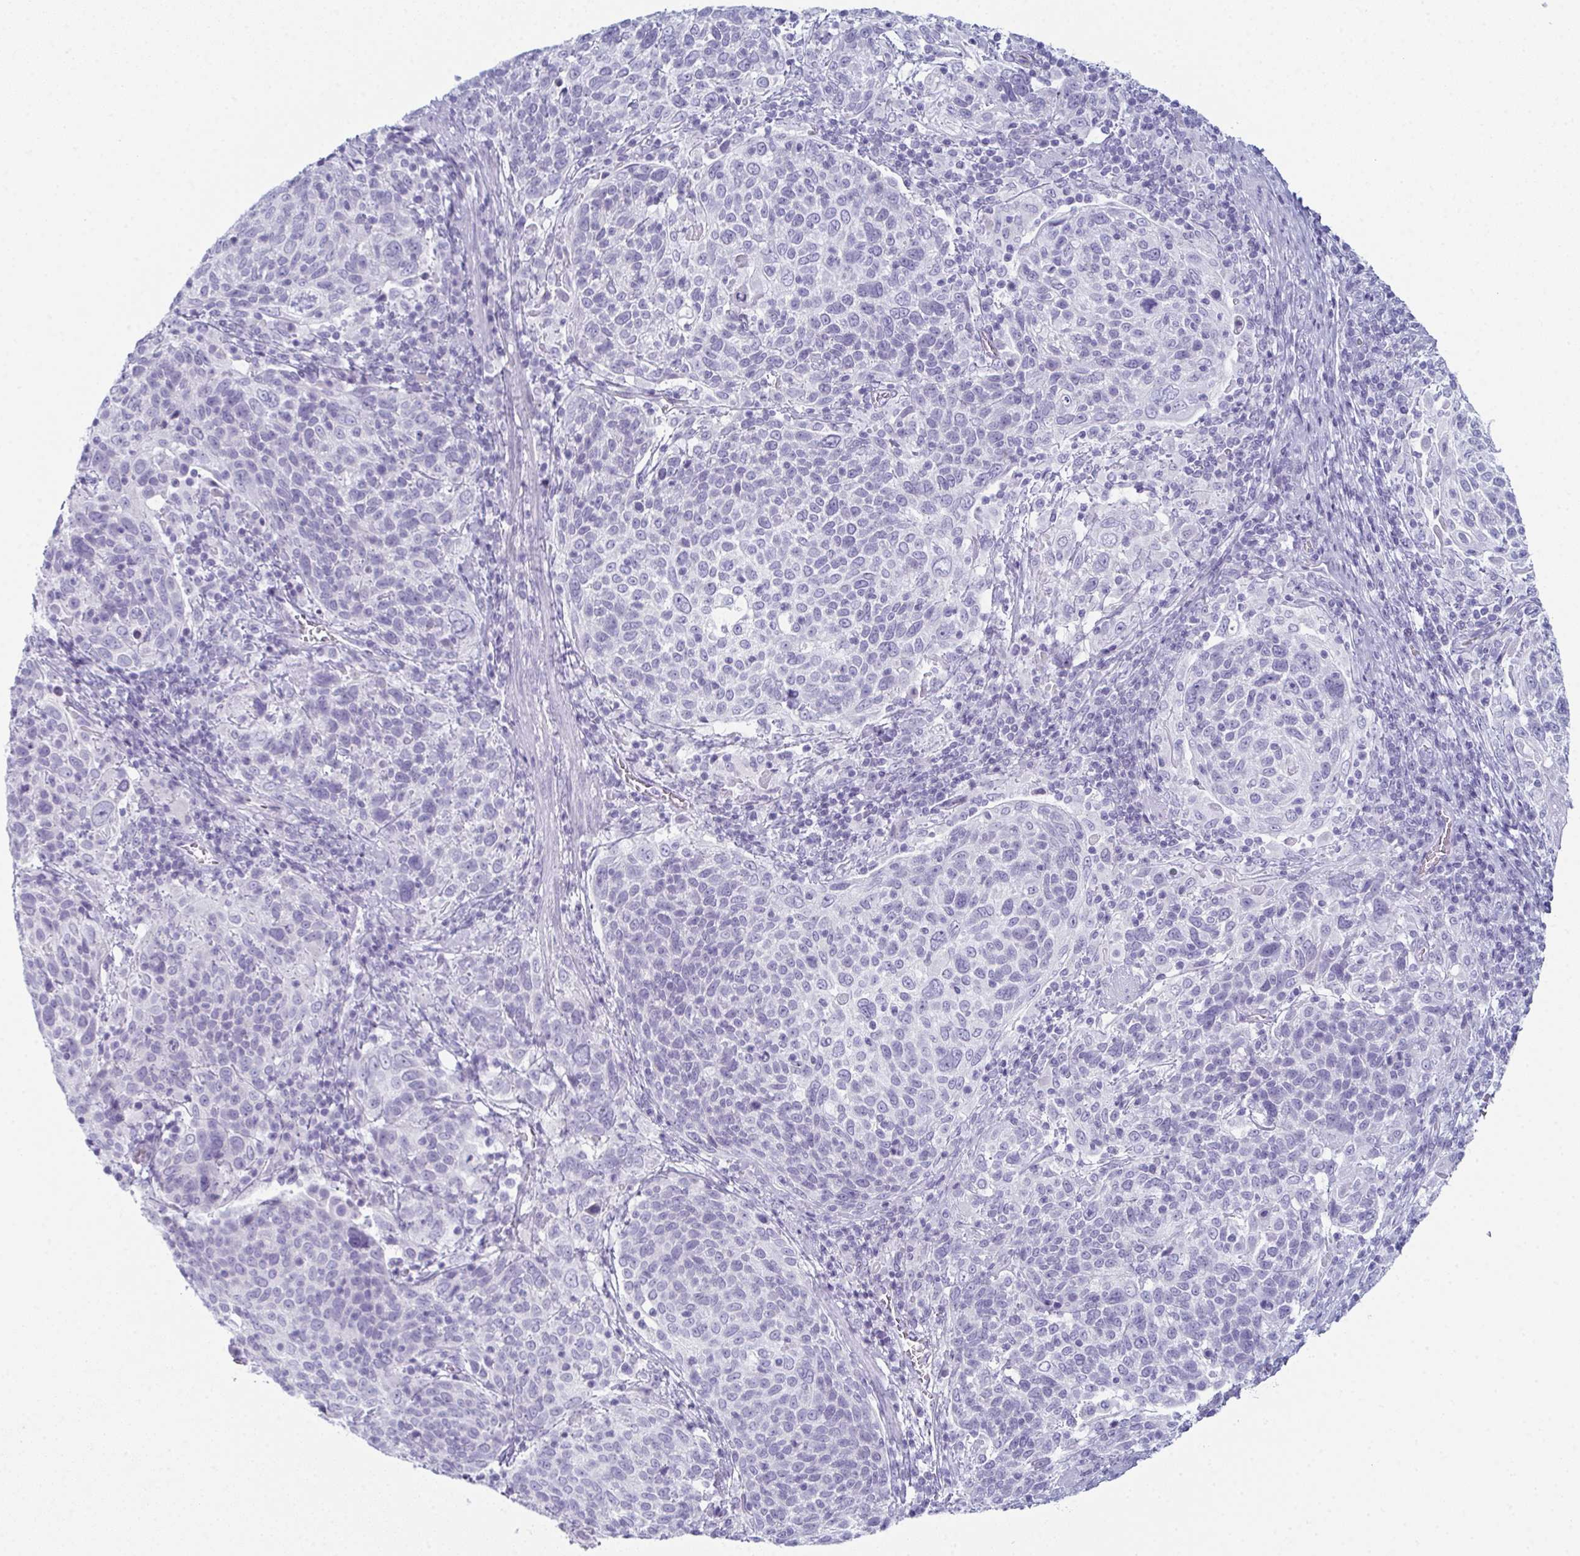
{"staining": {"intensity": "negative", "quantity": "none", "location": "none"}, "tissue": "cervical cancer", "cell_type": "Tumor cells", "image_type": "cancer", "snomed": [{"axis": "morphology", "description": "Squamous cell carcinoma, NOS"}, {"axis": "topography", "description": "Cervix"}], "caption": "Cervical squamous cell carcinoma stained for a protein using IHC demonstrates no positivity tumor cells.", "gene": "ENKUR", "patient": {"sex": "female", "age": 61}}